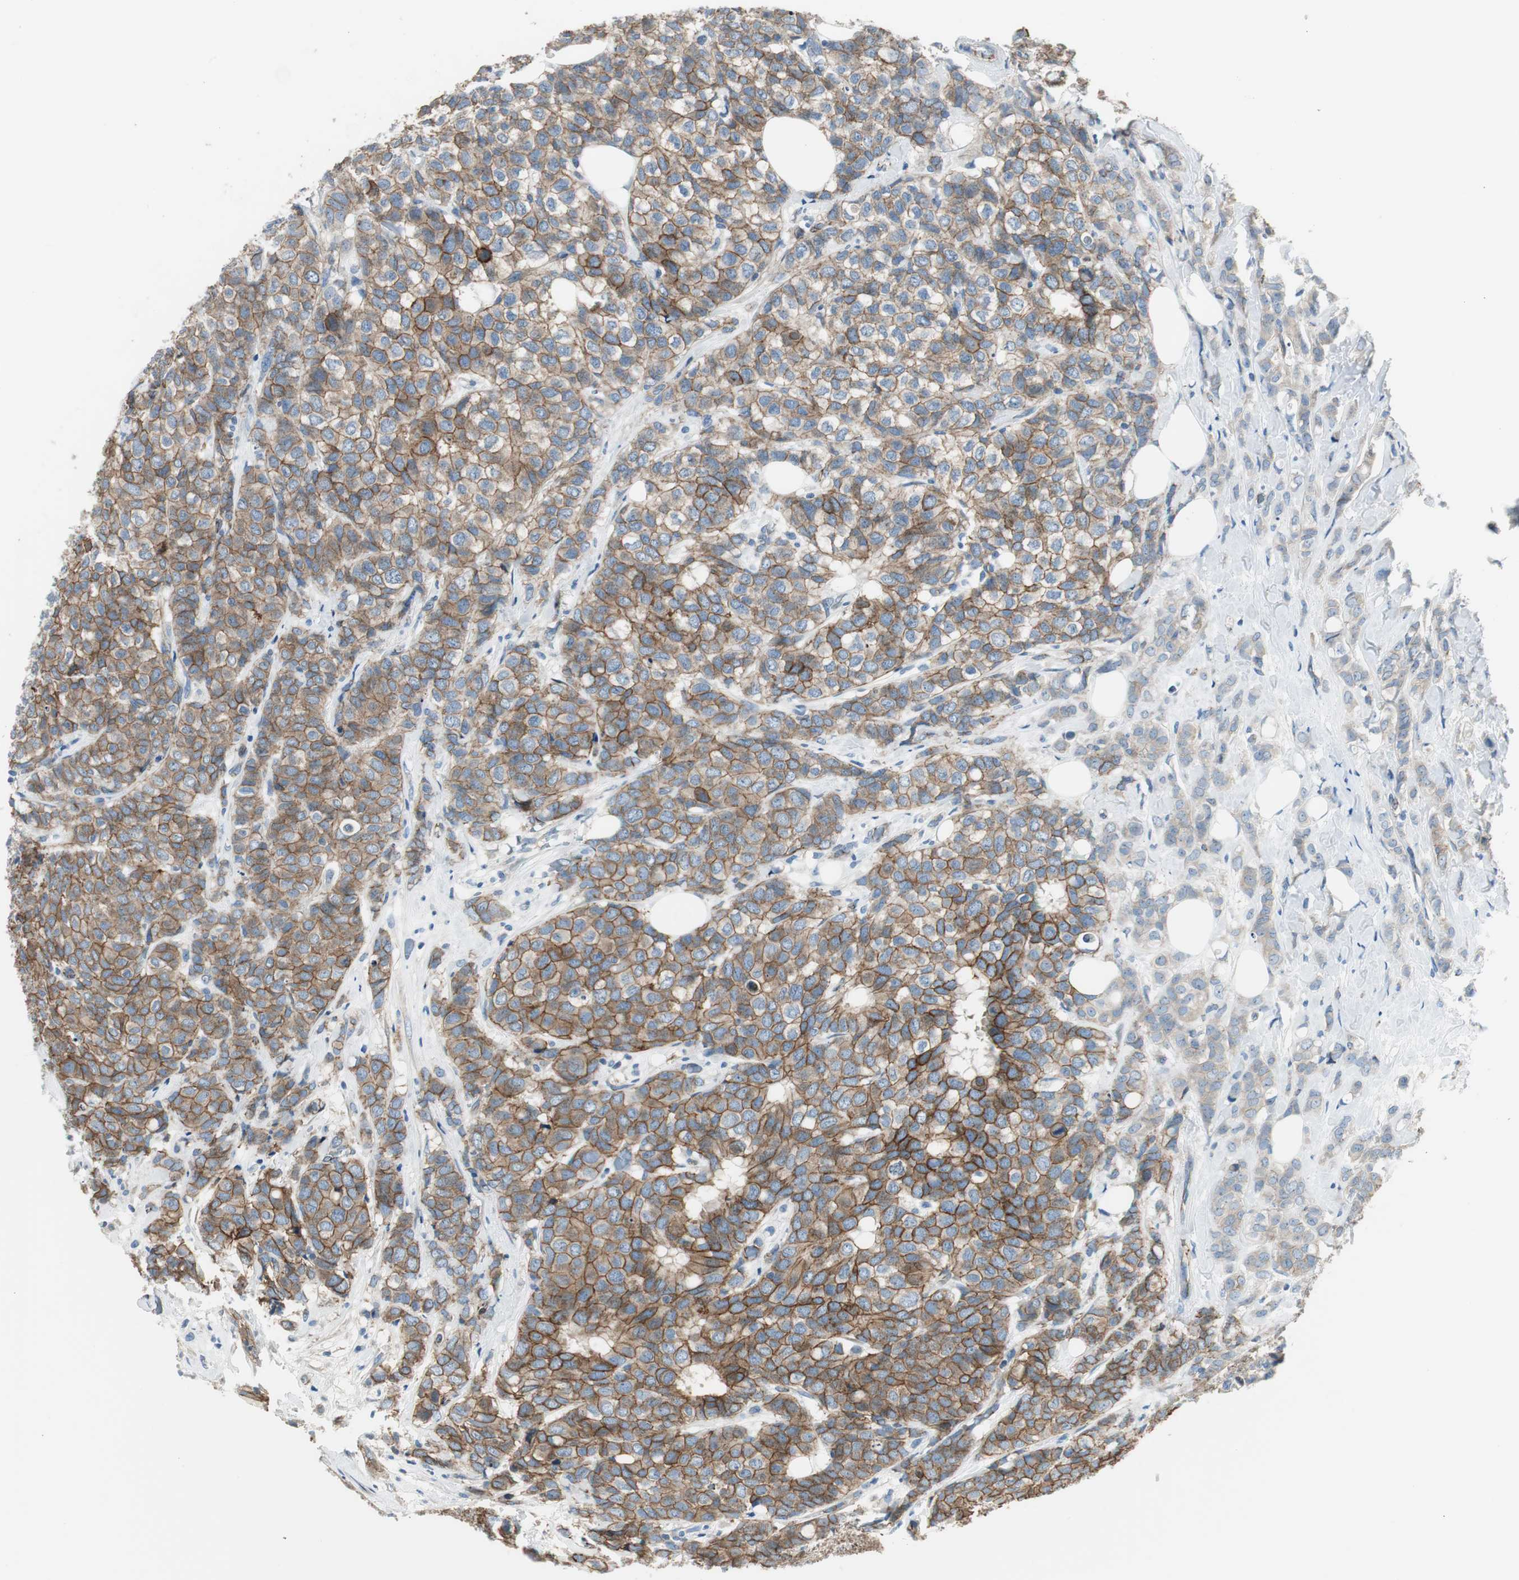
{"staining": {"intensity": "strong", "quantity": ">75%", "location": "cytoplasmic/membranous"}, "tissue": "breast cancer", "cell_type": "Tumor cells", "image_type": "cancer", "snomed": [{"axis": "morphology", "description": "Lobular carcinoma"}, {"axis": "topography", "description": "Breast"}], "caption": "There is high levels of strong cytoplasmic/membranous positivity in tumor cells of breast lobular carcinoma, as demonstrated by immunohistochemical staining (brown color).", "gene": "STXBP4", "patient": {"sex": "female", "age": 60}}